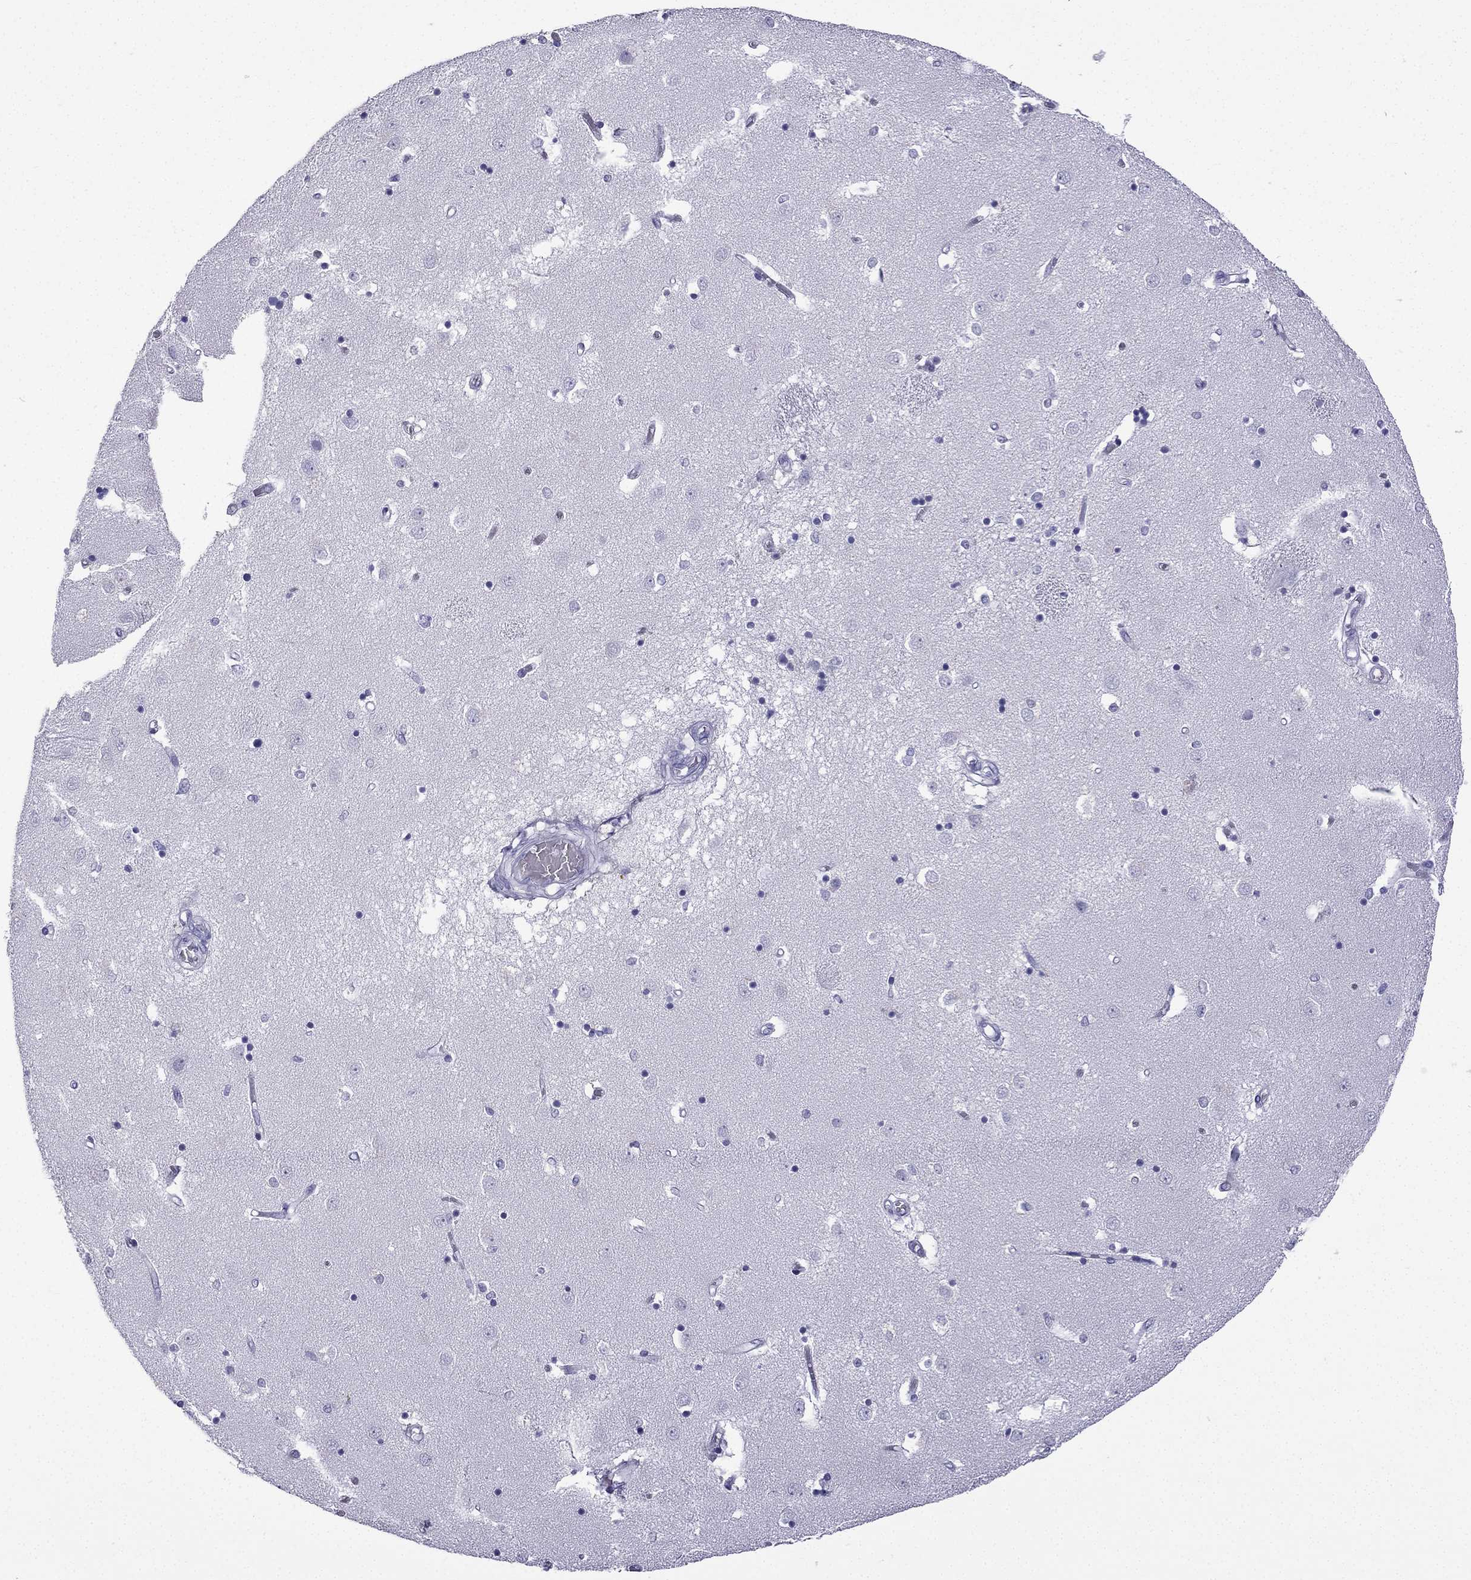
{"staining": {"intensity": "negative", "quantity": "none", "location": "none"}, "tissue": "caudate", "cell_type": "Glial cells", "image_type": "normal", "snomed": [{"axis": "morphology", "description": "Normal tissue, NOS"}, {"axis": "topography", "description": "Lateral ventricle wall"}], "caption": "A high-resolution photomicrograph shows IHC staining of normal caudate, which displays no significant positivity in glial cells.", "gene": "GJA8", "patient": {"sex": "male", "age": 54}}